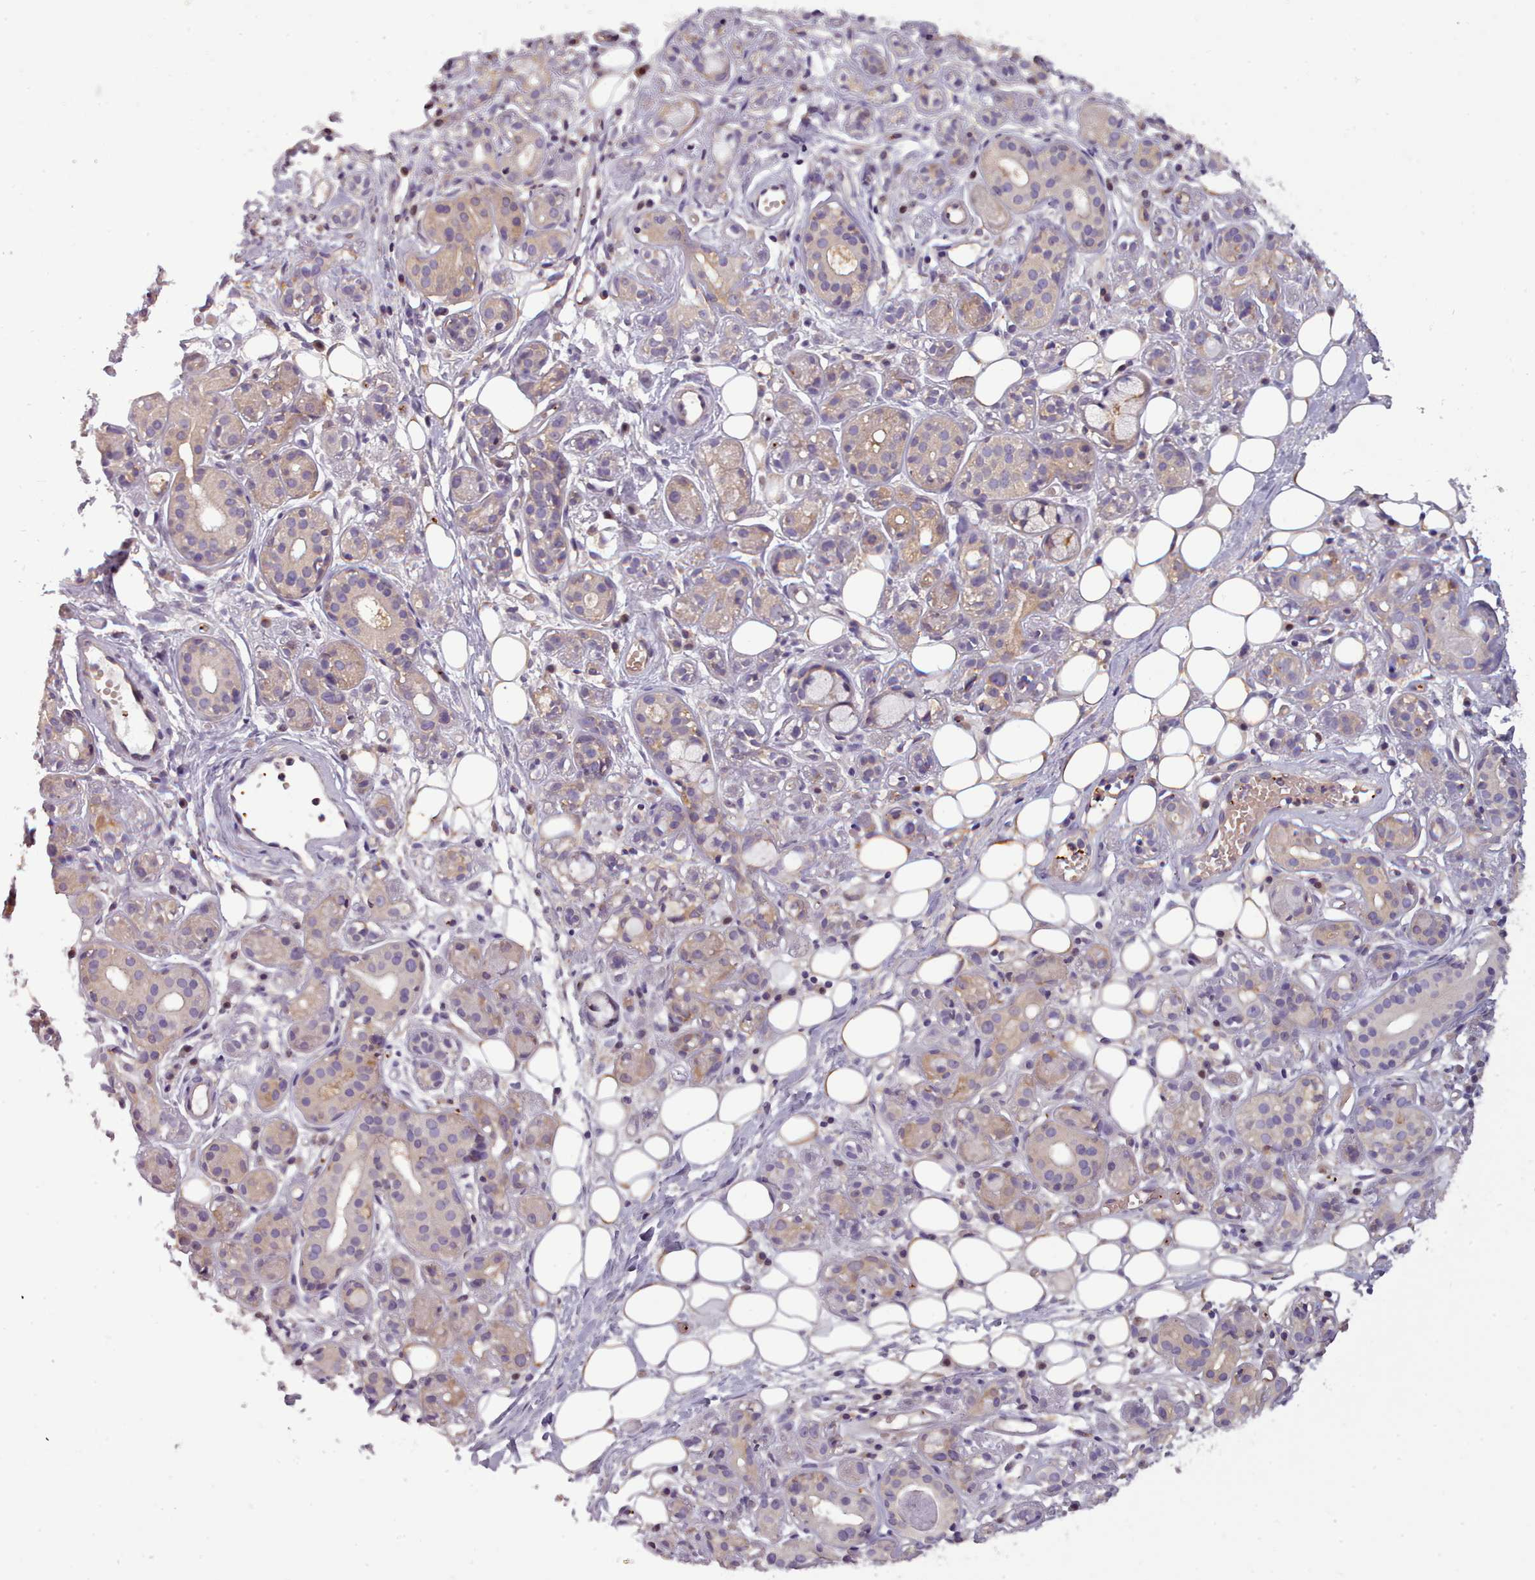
{"staining": {"intensity": "weak", "quantity": "<25%", "location": "cytoplasmic/membranous"}, "tissue": "salivary gland", "cell_type": "Glandular cells", "image_type": "normal", "snomed": [{"axis": "morphology", "description": "Normal tissue, NOS"}, {"axis": "topography", "description": "Salivary gland"}], "caption": "IHC of normal human salivary gland reveals no staining in glandular cells.", "gene": "NDST2", "patient": {"sex": "male", "age": 54}}